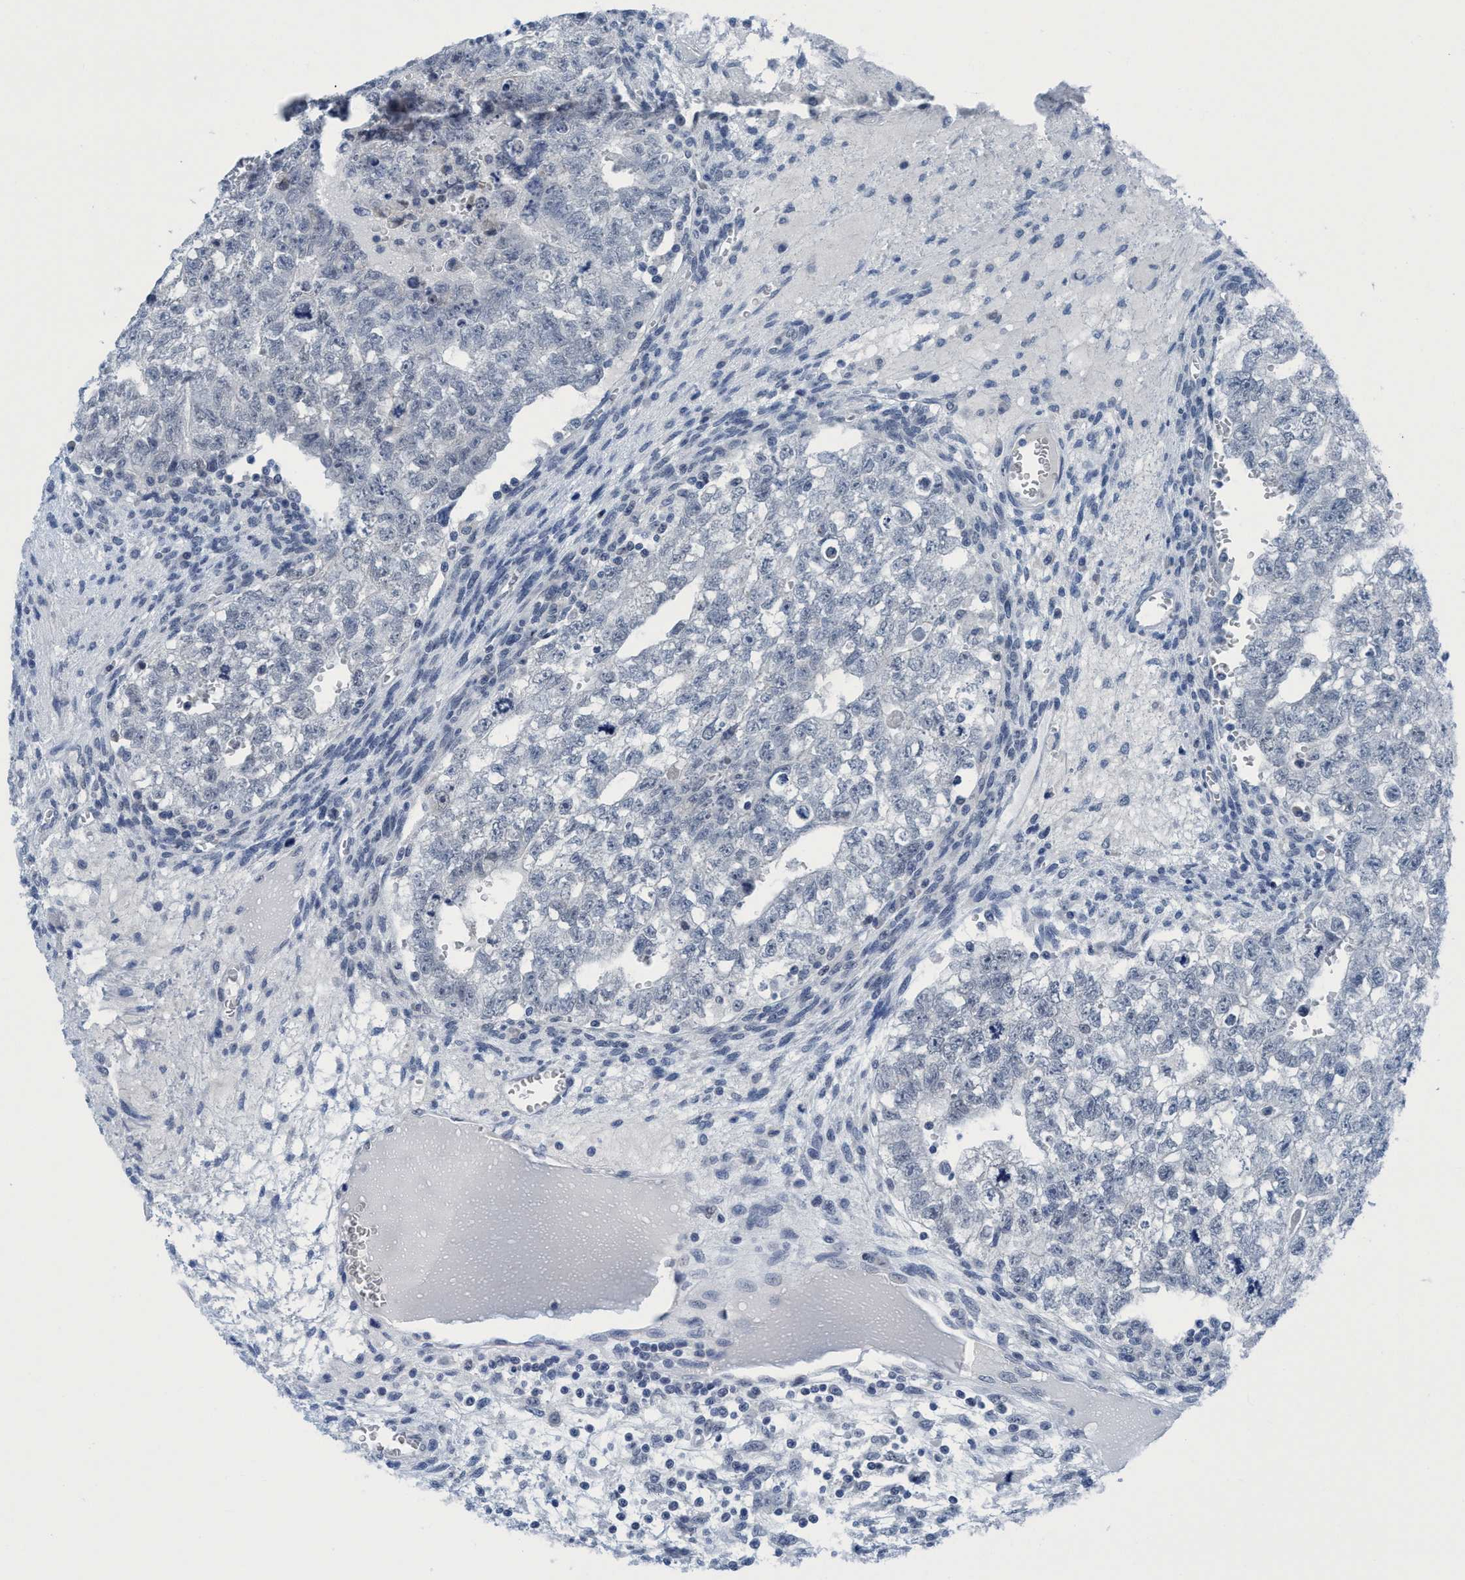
{"staining": {"intensity": "negative", "quantity": "none", "location": "none"}, "tissue": "testis cancer", "cell_type": "Tumor cells", "image_type": "cancer", "snomed": [{"axis": "morphology", "description": "Seminoma, NOS"}, {"axis": "morphology", "description": "Carcinoma, Embryonal, NOS"}, {"axis": "topography", "description": "Testis"}], "caption": "IHC image of neoplastic tissue: testis cancer (seminoma) stained with DAB reveals no significant protein positivity in tumor cells.", "gene": "DNAI1", "patient": {"sex": "male", "age": 38}}